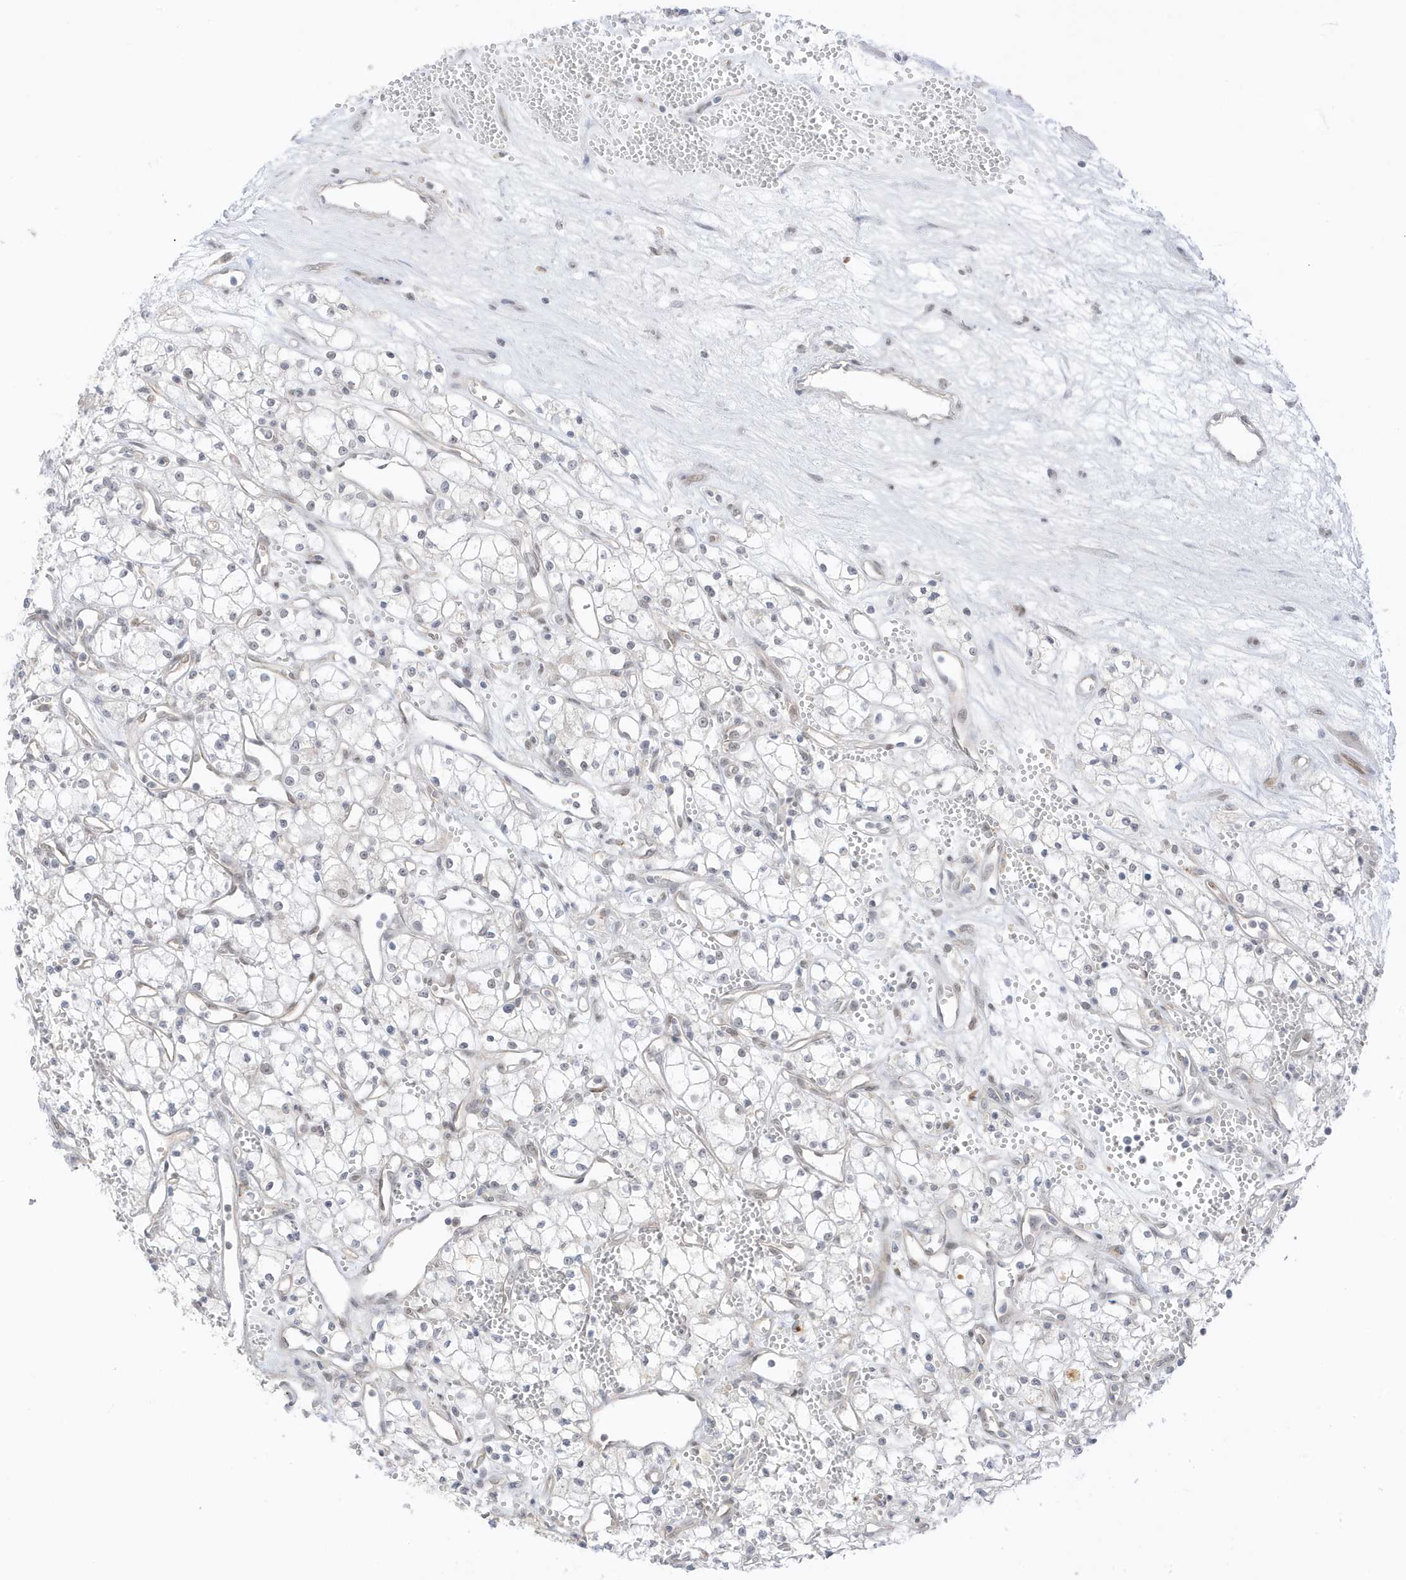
{"staining": {"intensity": "negative", "quantity": "none", "location": "none"}, "tissue": "renal cancer", "cell_type": "Tumor cells", "image_type": "cancer", "snomed": [{"axis": "morphology", "description": "Adenocarcinoma, NOS"}, {"axis": "topography", "description": "Kidney"}], "caption": "Immunohistochemistry (IHC) micrograph of renal cancer stained for a protein (brown), which reveals no positivity in tumor cells.", "gene": "MSL3", "patient": {"sex": "male", "age": 59}}